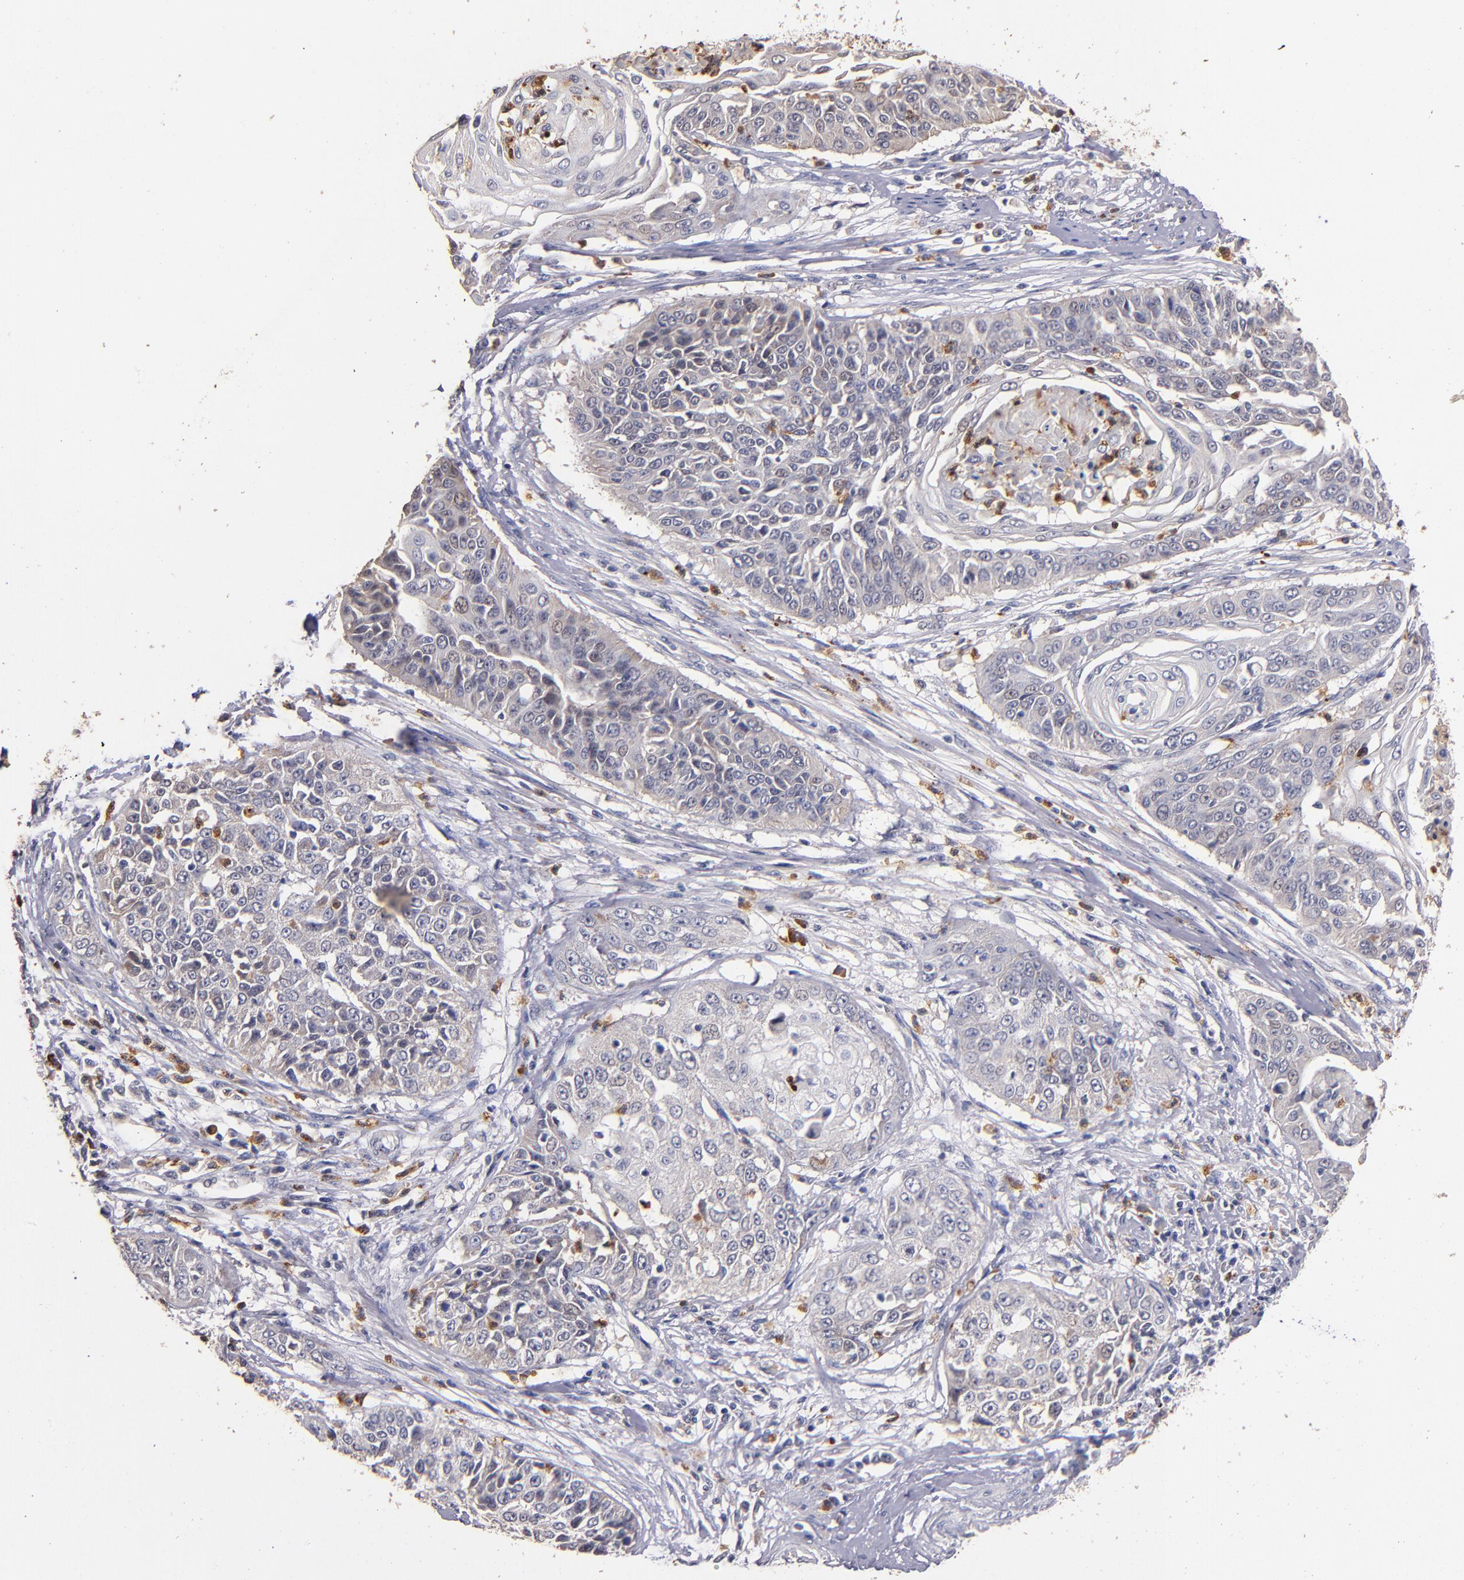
{"staining": {"intensity": "weak", "quantity": "25%-75%", "location": "cytoplasmic/membranous"}, "tissue": "cervical cancer", "cell_type": "Tumor cells", "image_type": "cancer", "snomed": [{"axis": "morphology", "description": "Squamous cell carcinoma, NOS"}, {"axis": "topography", "description": "Cervix"}], "caption": "Immunohistochemistry (IHC) photomicrograph of squamous cell carcinoma (cervical) stained for a protein (brown), which demonstrates low levels of weak cytoplasmic/membranous positivity in about 25%-75% of tumor cells.", "gene": "TTLL12", "patient": {"sex": "female", "age": 64}}